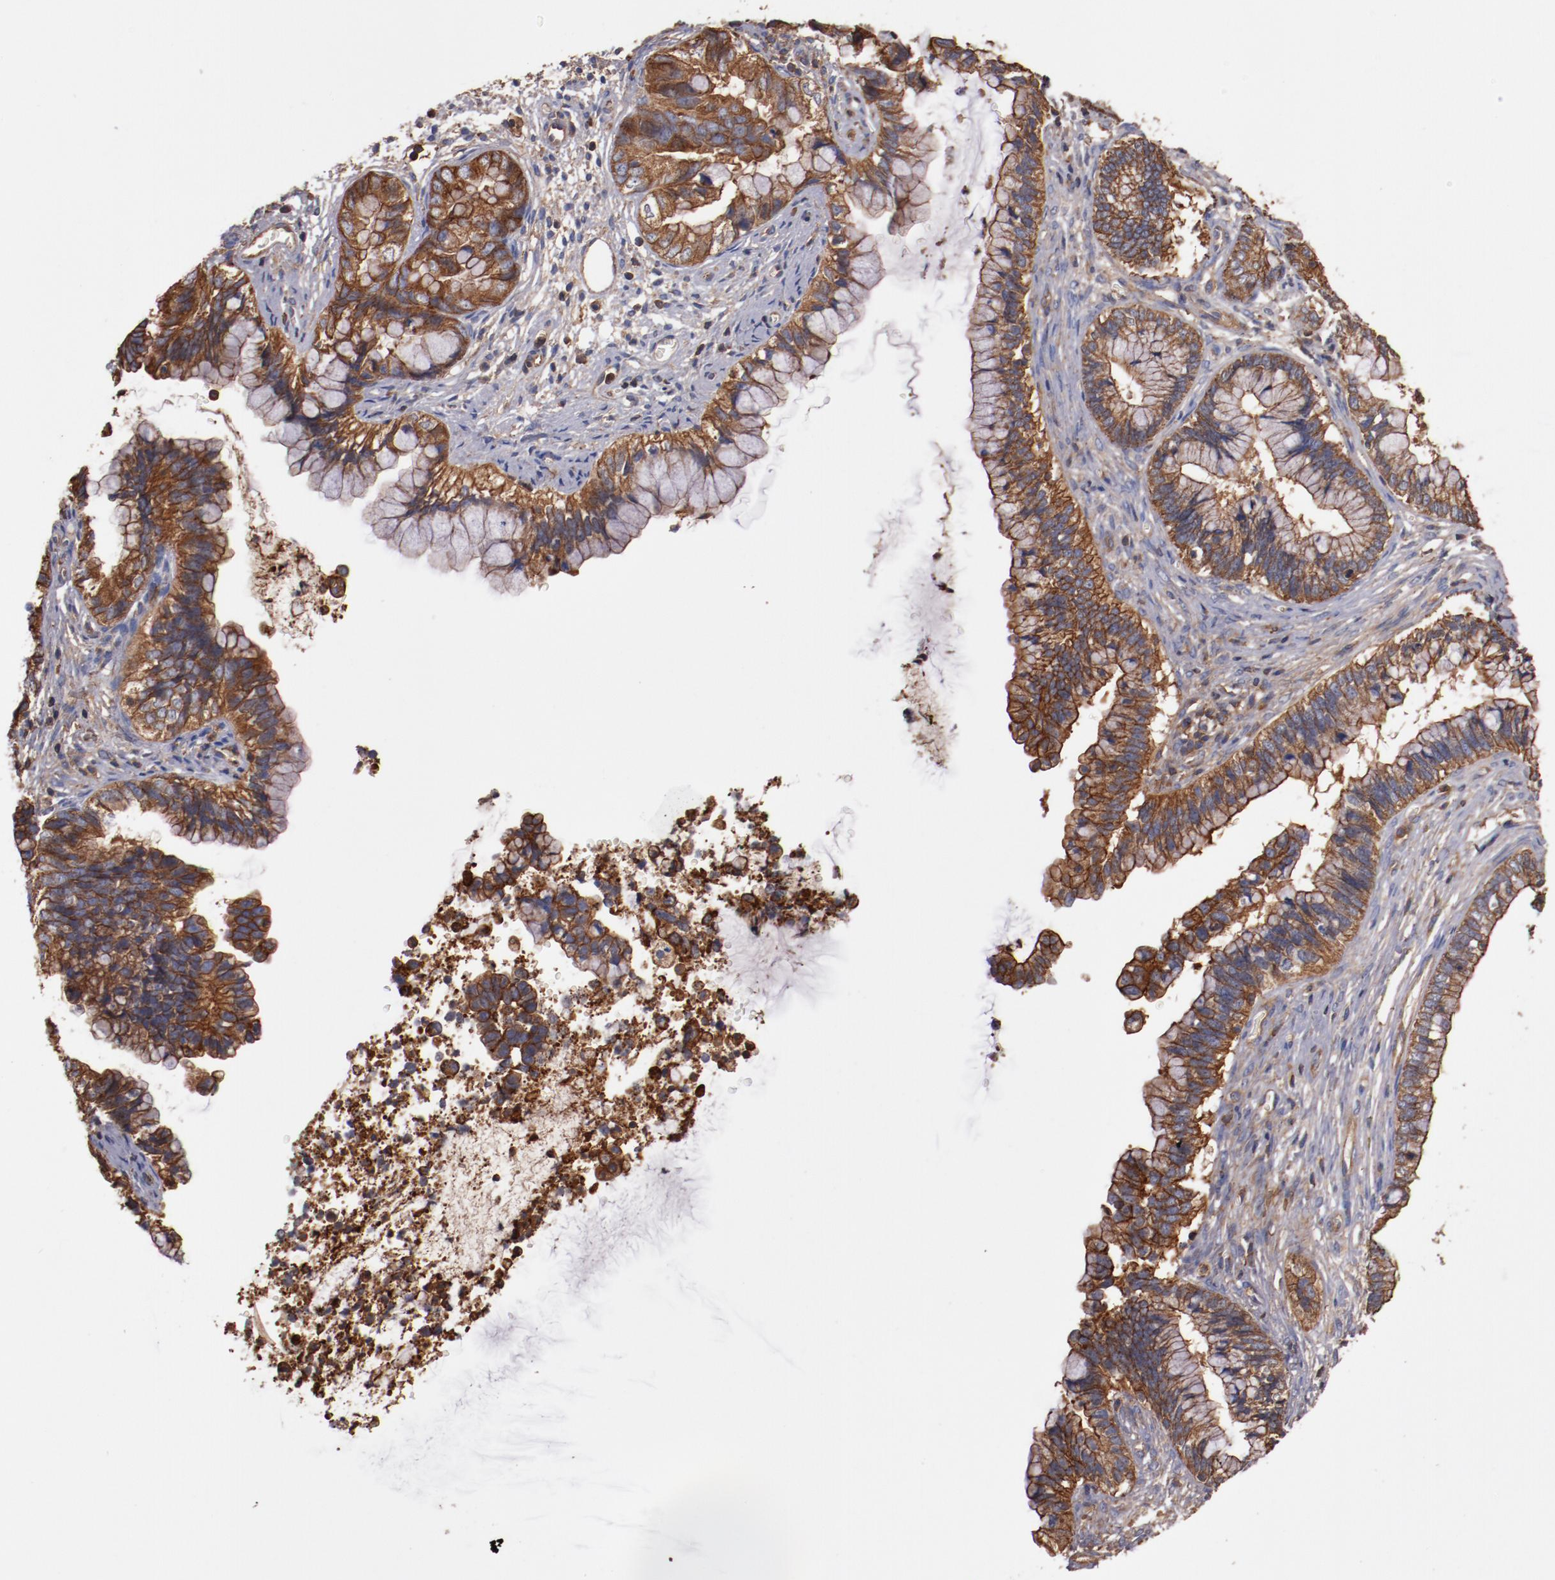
{"staining": {"intensity": "strong", "quantity": ">75%", "location": "cytoplasmic/membranous"}, "tissue": "cervical cancer", "cell_type": "Tumor cells", "image_type": "cancer", "snomed": [{"axis": "morphology", "description": "Adenocarcinoma, NOS"}, {"axis": "topography", "description": "Cervix"}], "caption": "A histopathology image of human cervical adenocarcinoma stained for a protein exhibits strong cytoplasmic/membranous brown staining in tumor cells.", "gene": "TMOD3", "patient": {"sex": "female", "age": 44}}